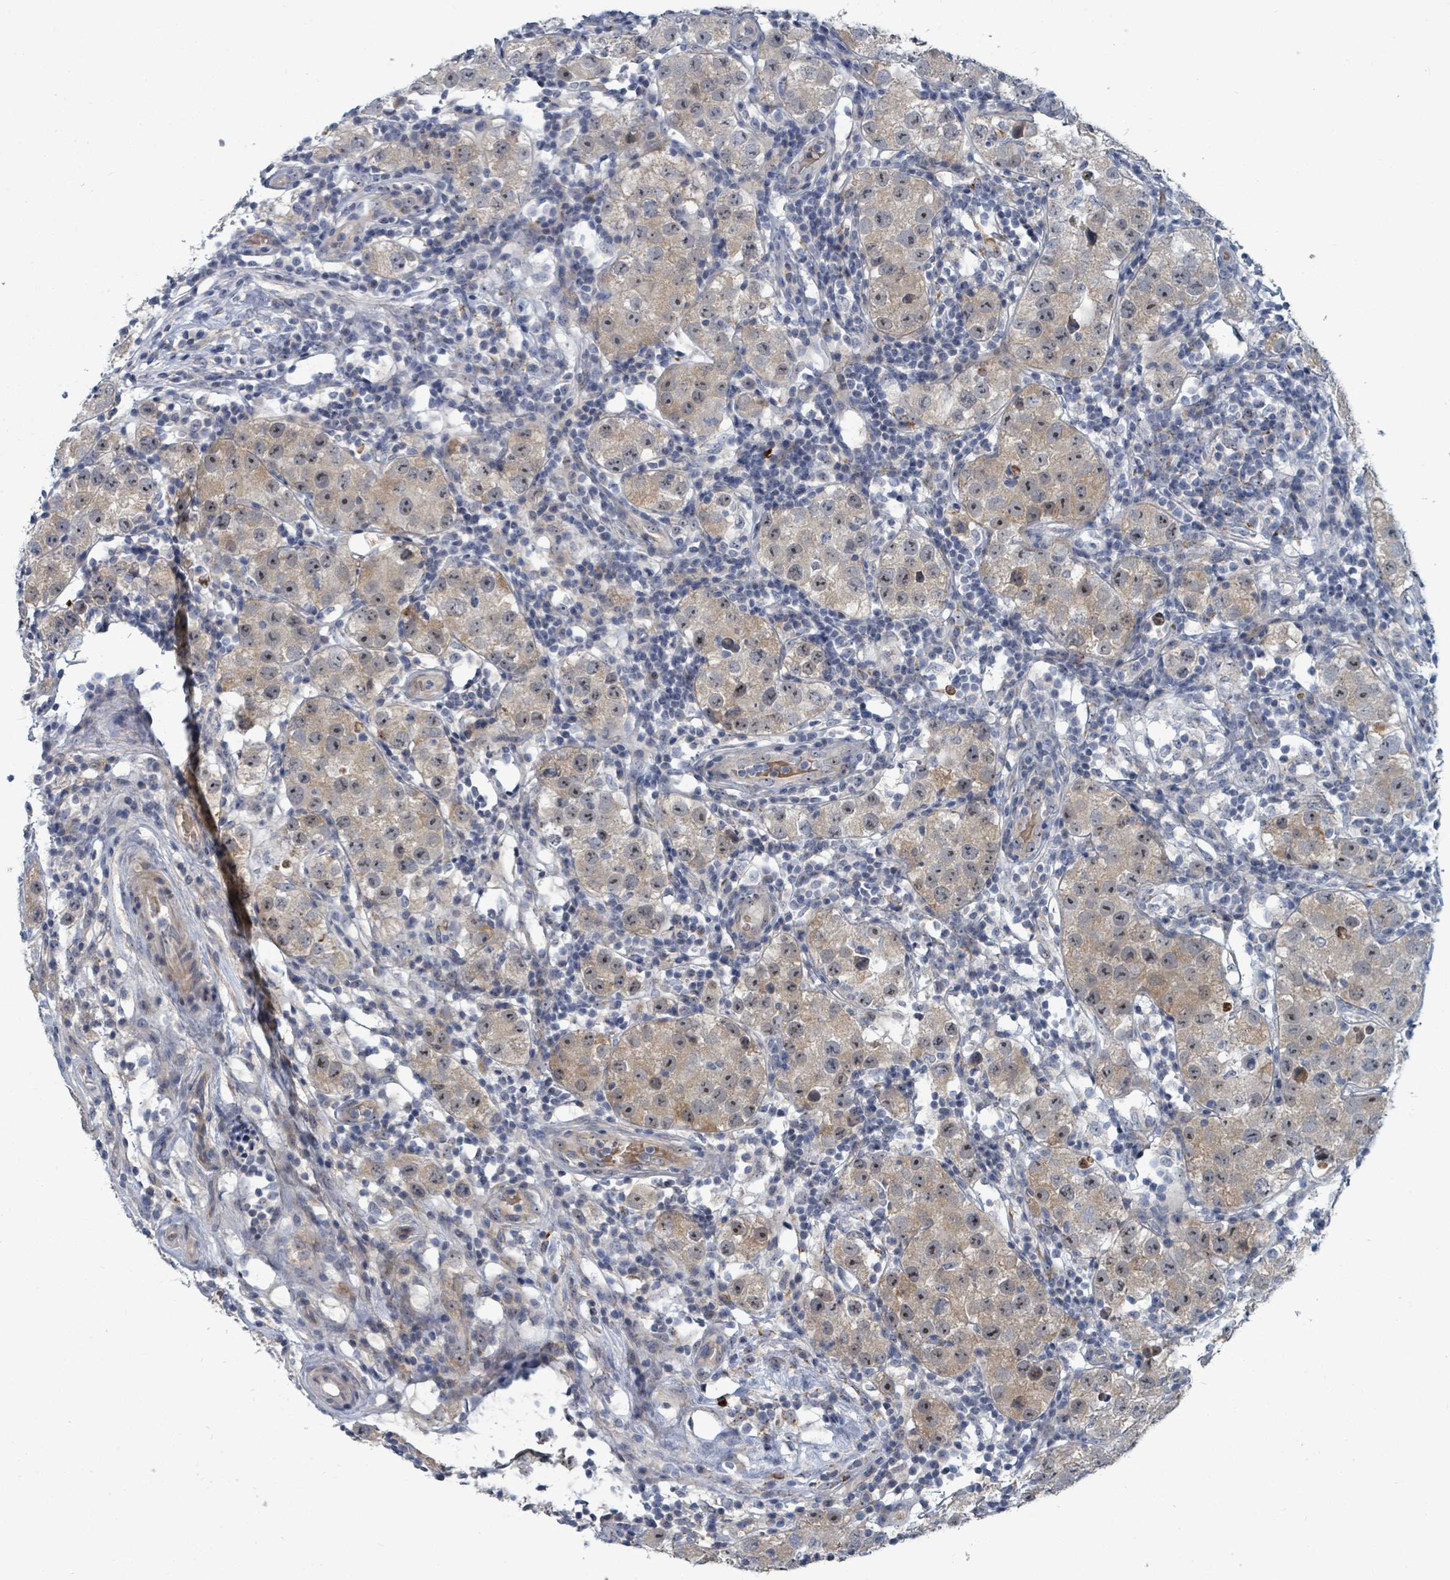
{"staining": {"intensity": "moderate", "quantity": "<25%", "location": "cytoplasmic/membranous,nuclear"}, "tissue": "testis cancer", "cell_type": "Tumor cells", "image_type": "cancer", "snomed": [{"axis": "morphology", "description": "Seminoma, NOS"}, {"axis": "topography", "description": "Testis"}], "caption": "High-magnification brightfield microscopy of testis cancer (seminoma) stained with DAB (3,3'-diaminobenzidine) (brown) and counterstained with hematoxylin (blue). tumor cells exhibit moderate cytoplasmic/membranous and nuclear staining is appreciated in about<25% of cells.", "gene": "TRDMT1", "patient": {"sex": "male", "age": 34}}